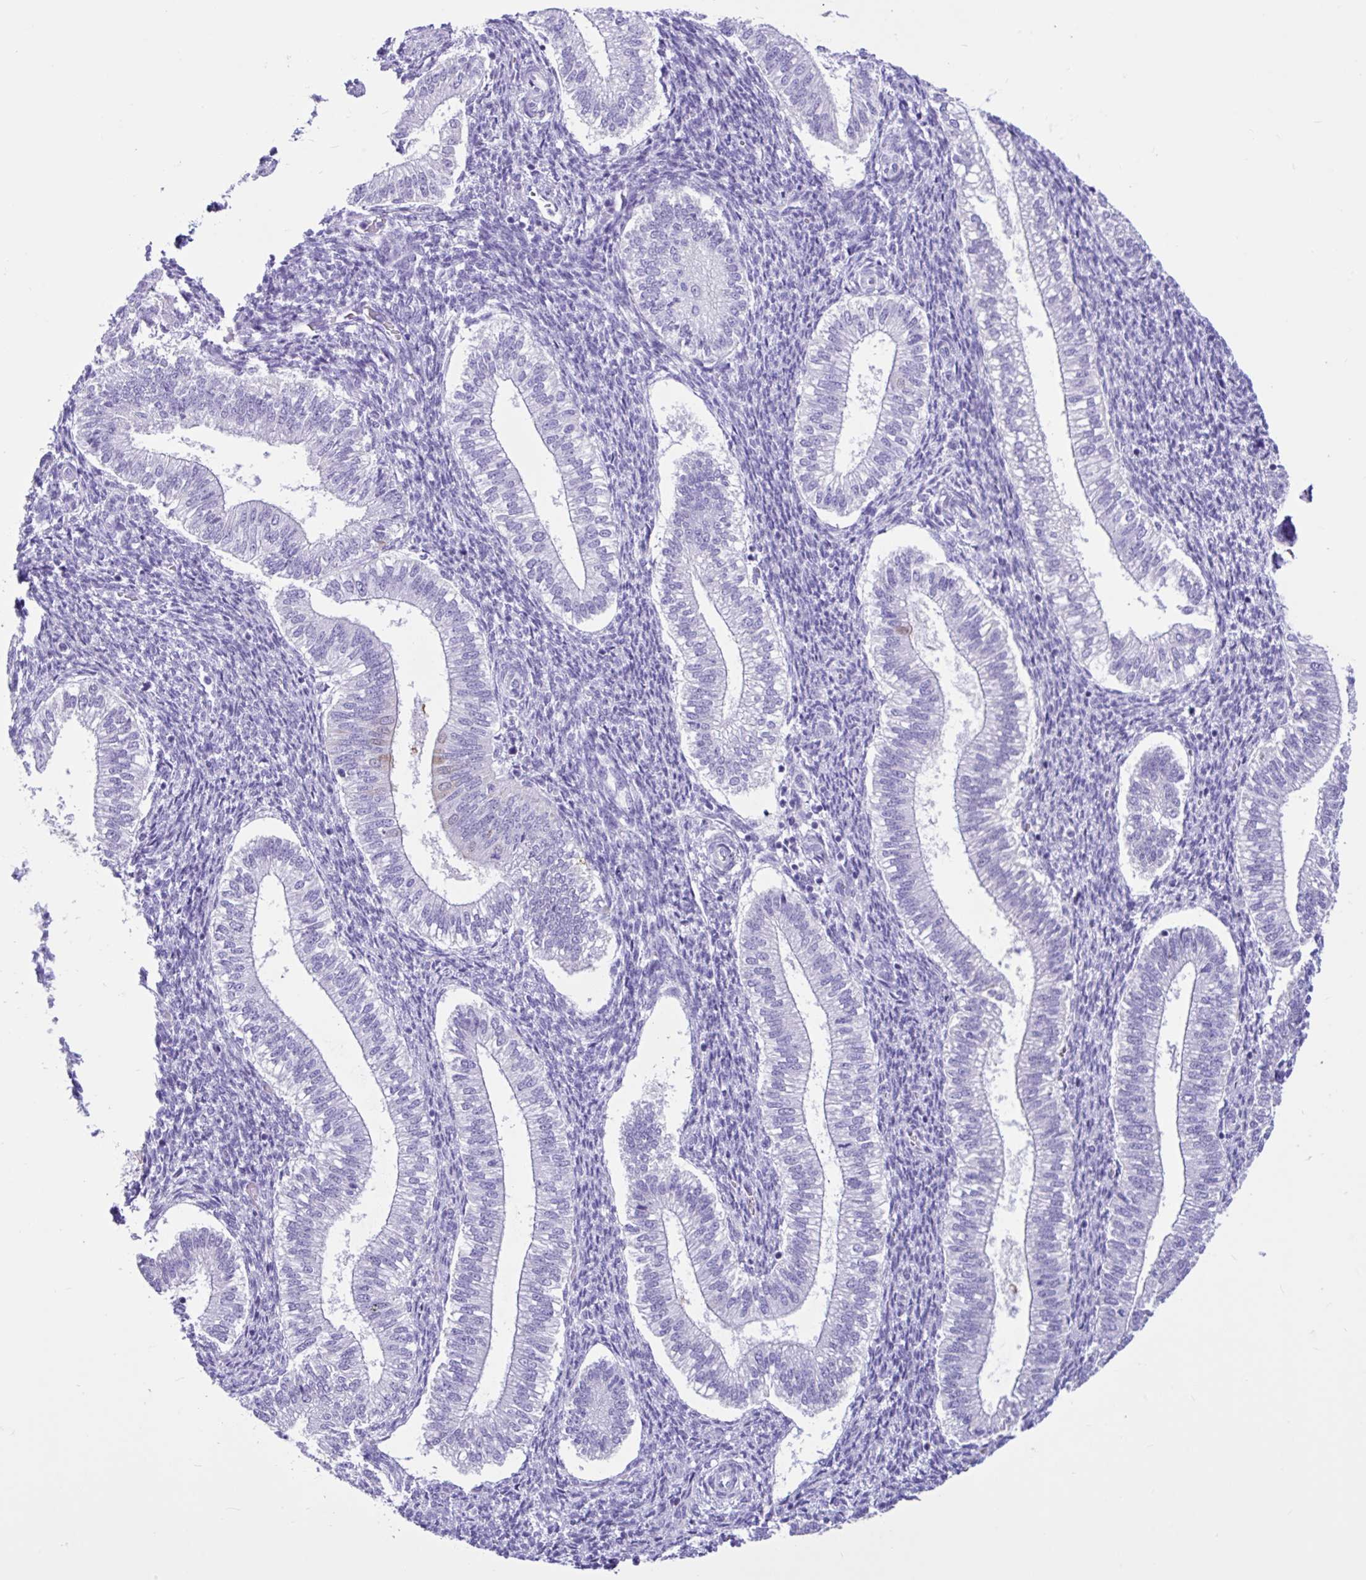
{"staining": {"intensity": "negative", "quantity": "none", "location": "none"}, "tissue": "endometrium", "cell_type": "Cells in endometrial stroma", "image_type": "normal", "snomed": [{"axis": "morphology", "description": "Normal tissue, NOS"}, {"axis": "topography", "description": "Endometrium"}], "caption": "A photomicrograph of endometrium stained for a protein demonstrates no brown staining in cells in endometrial stroma.", "gene": "CYP19A1", "patient": {"sex": "female", "age": 25}}